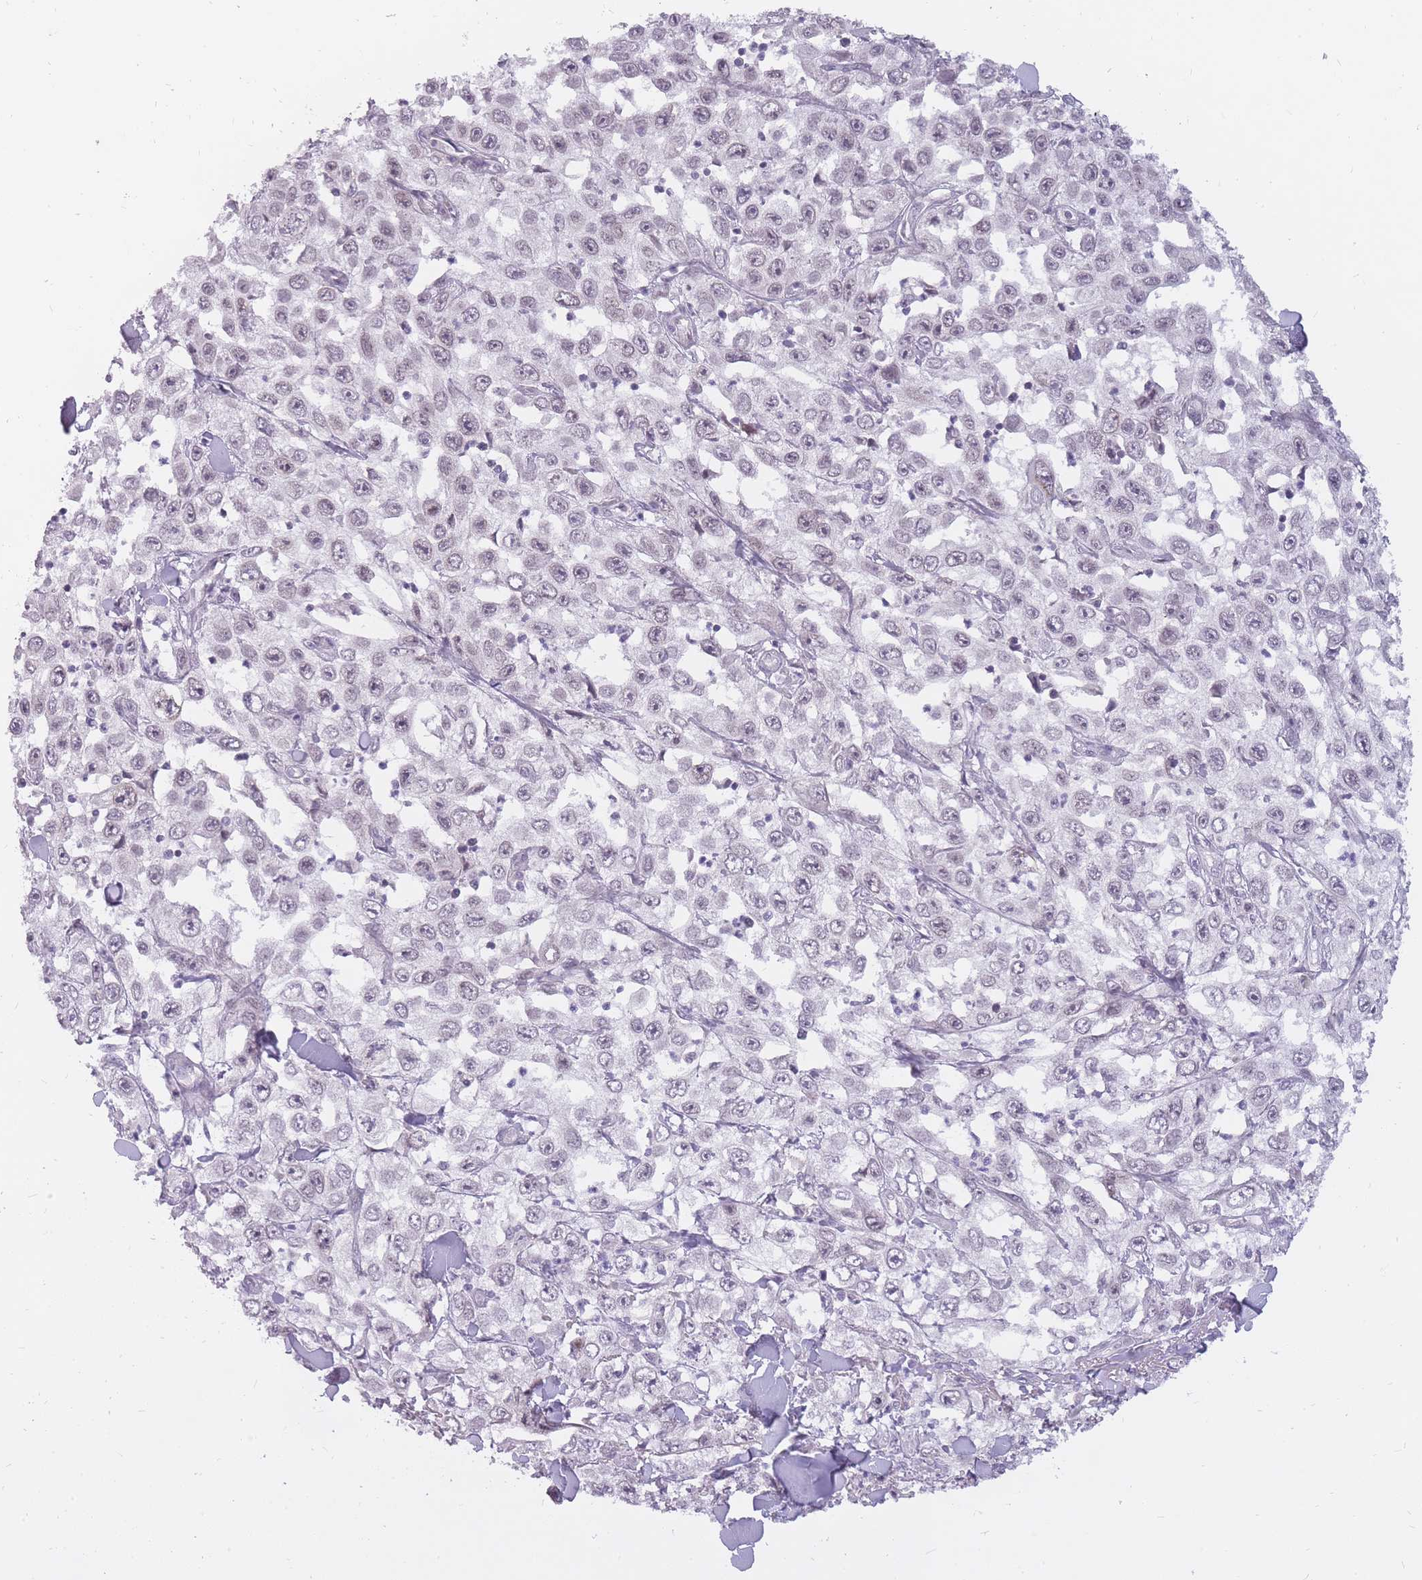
{"staining": {"intensity": "weak", "quantity": "25%-75%", "location": "nuclear"}, "tissue": "skin cancer", "cell_type": "Tumor cells", "image_type": "cancer", "snomed": [{"axis": "morphology", "description": "Squamous cell carcinoma, NOS"}, {"axis": "topography", "description": "Skin"}], "caption": "Weak nuclear positivity is identified in approximately 25%-75% of tumor cells in skin squamous cell carcinoma.", "gene": "POMZP3", "patient": {"sex": "male", "age": 82}}